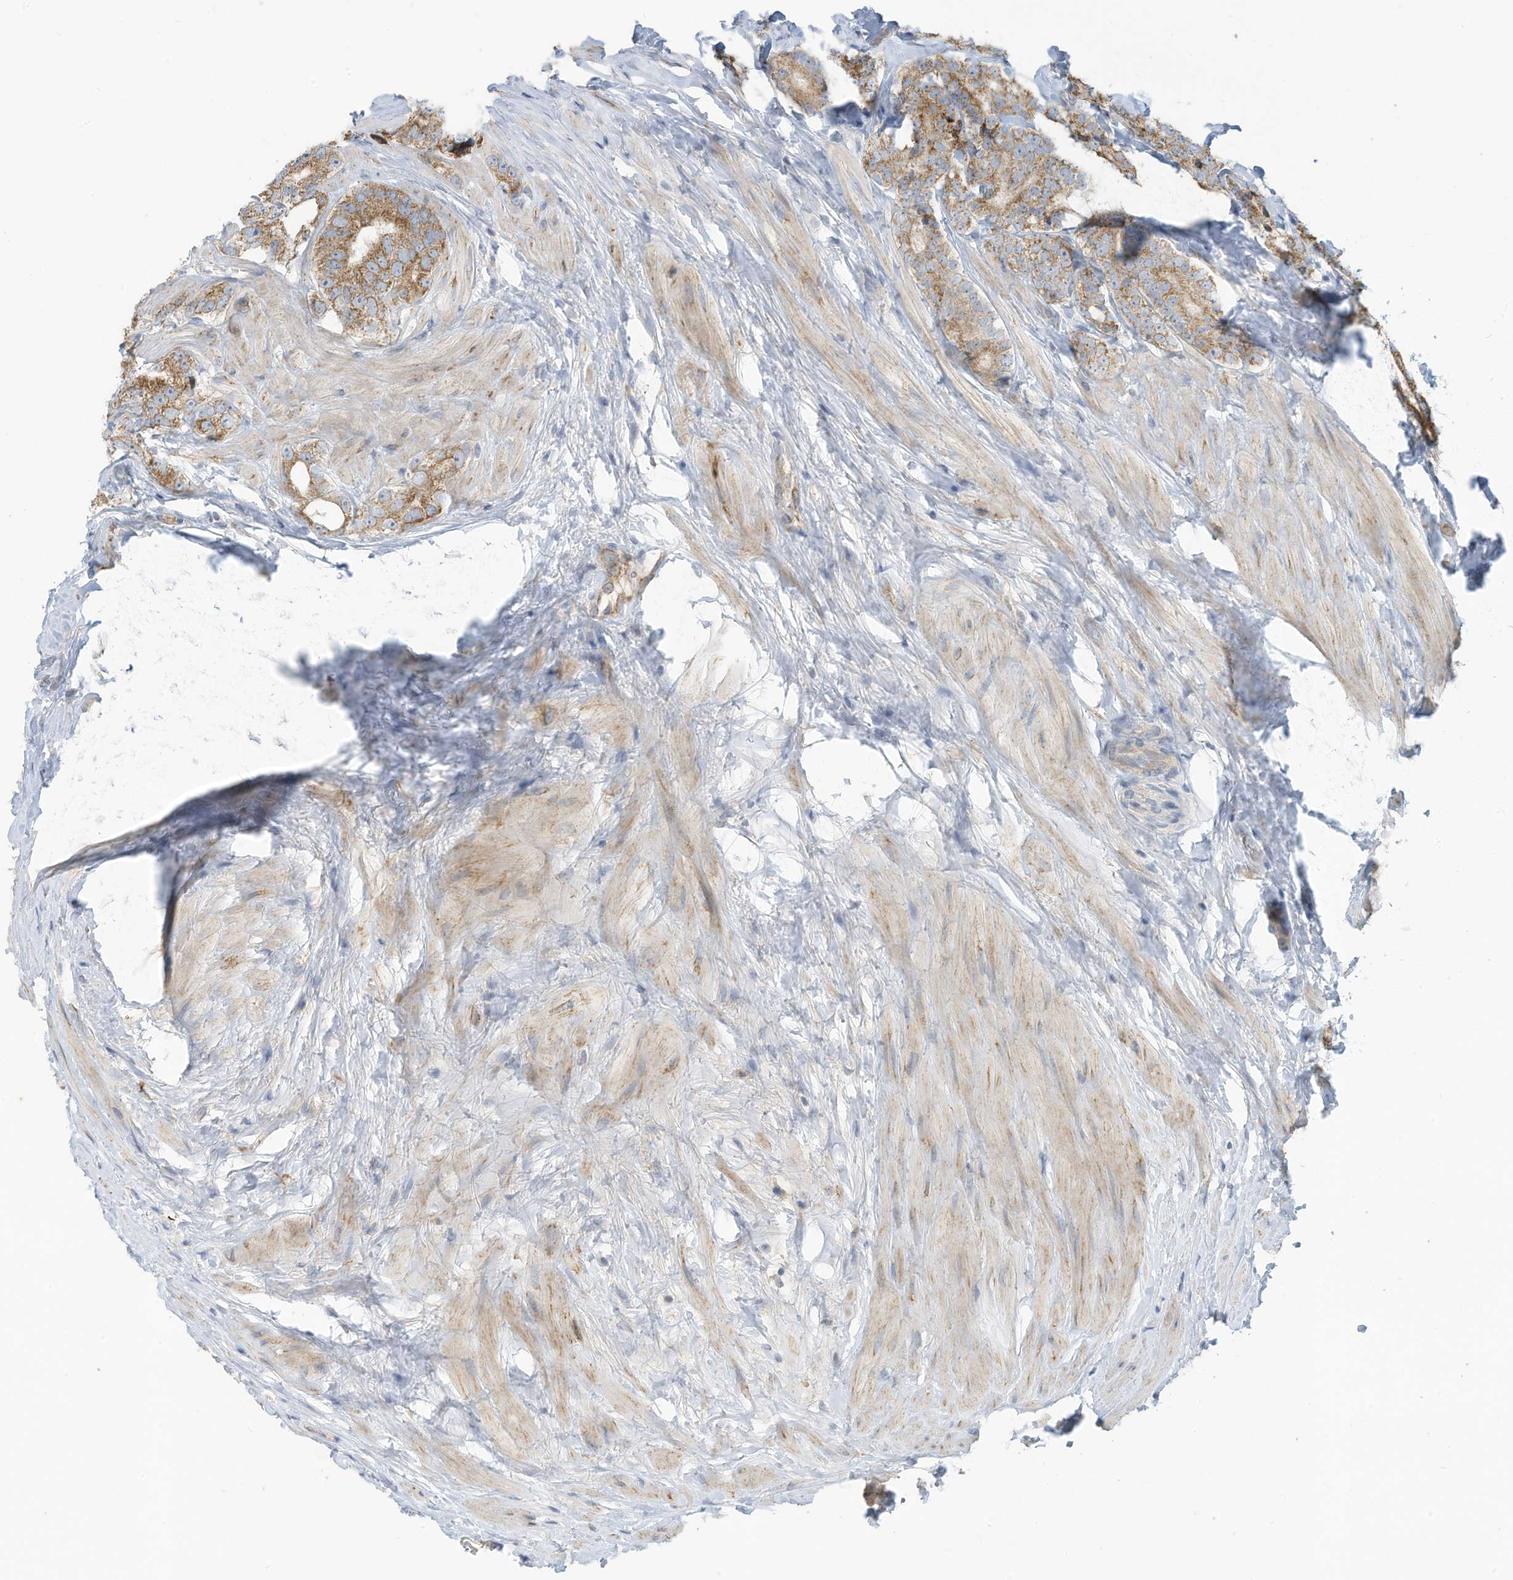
{"staining": {"intensity": "moderate", "quantity": ">75%", "location": "cytoplasmic/membranous"}, "tissue": "prostate cancer", "cell_type": "Tumor cells", "image_type": "cancer", "snomed": [{"axis": "morphology", "description": "Adenocarcinoma, High grade"}, {"axis": "topography", "description": "Prostate"}], "caption": "Immunohistochemical staining of high-grade adenocarcinoma (prostate) reveals medium levels of moderate cytoplasmic/membranous protein positivity in approximately >75% of tumor cells. Using DAB (brown) and hematoxylin (blue) stains, captured at high magnification using brightfield microscopy.", "gene": "SCGB1D2", "patient": {"sex": "male", "age": 56}}